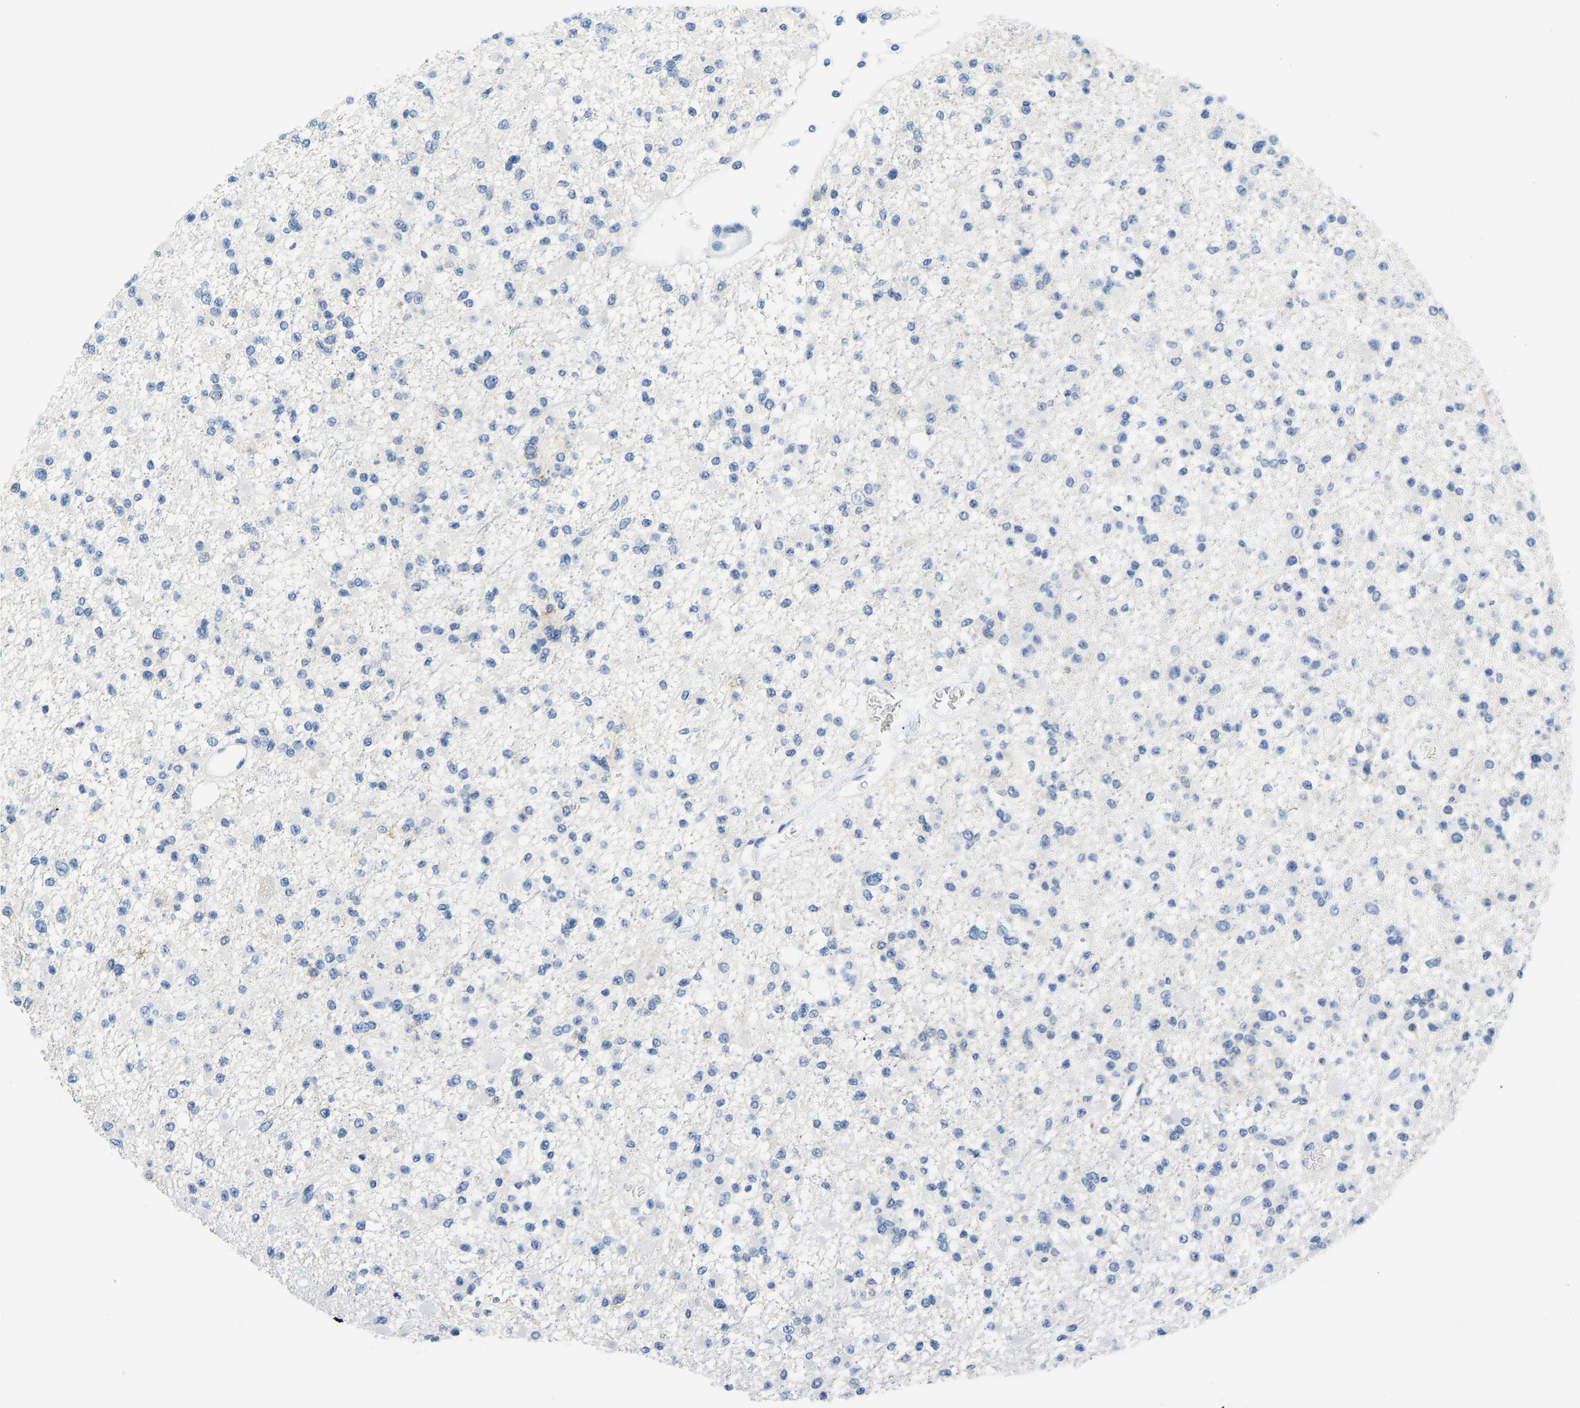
{"staining": {"intensity": "negative", "quantity": "none", "location": "none"}, "tissue": "glioma", "cell_type": "Tumor cells", "image_type": "cancer", "snomed": [{"axis": "morphology", "description": "Glioma, malignant, Low grade"}, {"axis": "topography", "description": "Brain"}], "caption": "A high-resolution photomicrograph shows immunohistochemistry staining of glioma, which displays no significant staining in tumor cells.", "gene": "SERPINB3", "patient": {"sex": "female", "age": 22}}